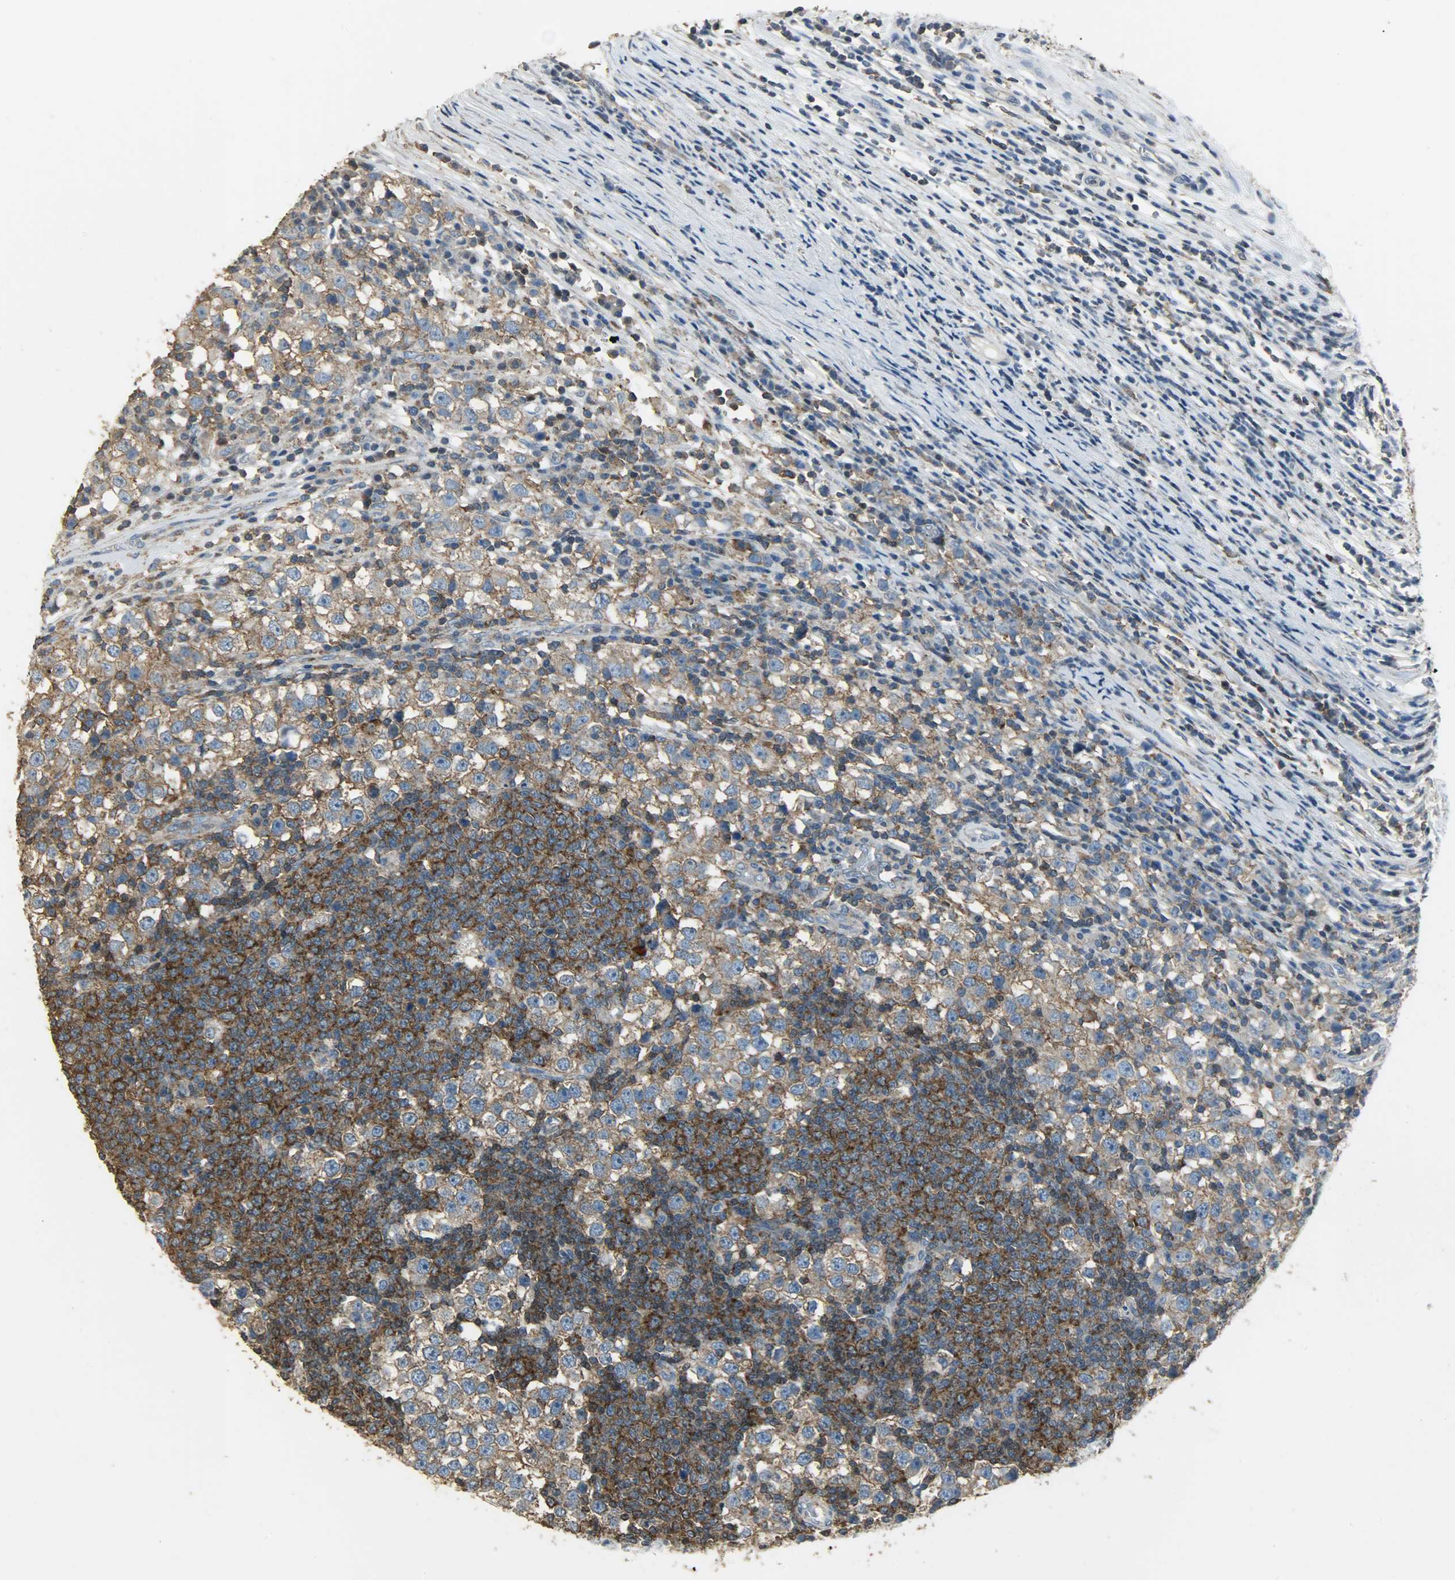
{"staining": {"intensity": "moderate", "quantity": ">75%", "location": "cytoplasmic/membranous"}, "tissue": "testis cancer", "cell_type": "Tumor cells", "image_type": "cancer", "snomed": [{"axis": "morphology", "description": "Seminoma, NOS"}, {"axis": "topography", "description": "Testis"}], "caption": "Seminoma (testis) tissue demonstrates moderate cytoplasmic/membranous positivity in approximately >75% of tumor cells, visualized by immunohistochemistry.", "gene": "DNAJA4", "patient": {"sex": "male", "age": 65}}